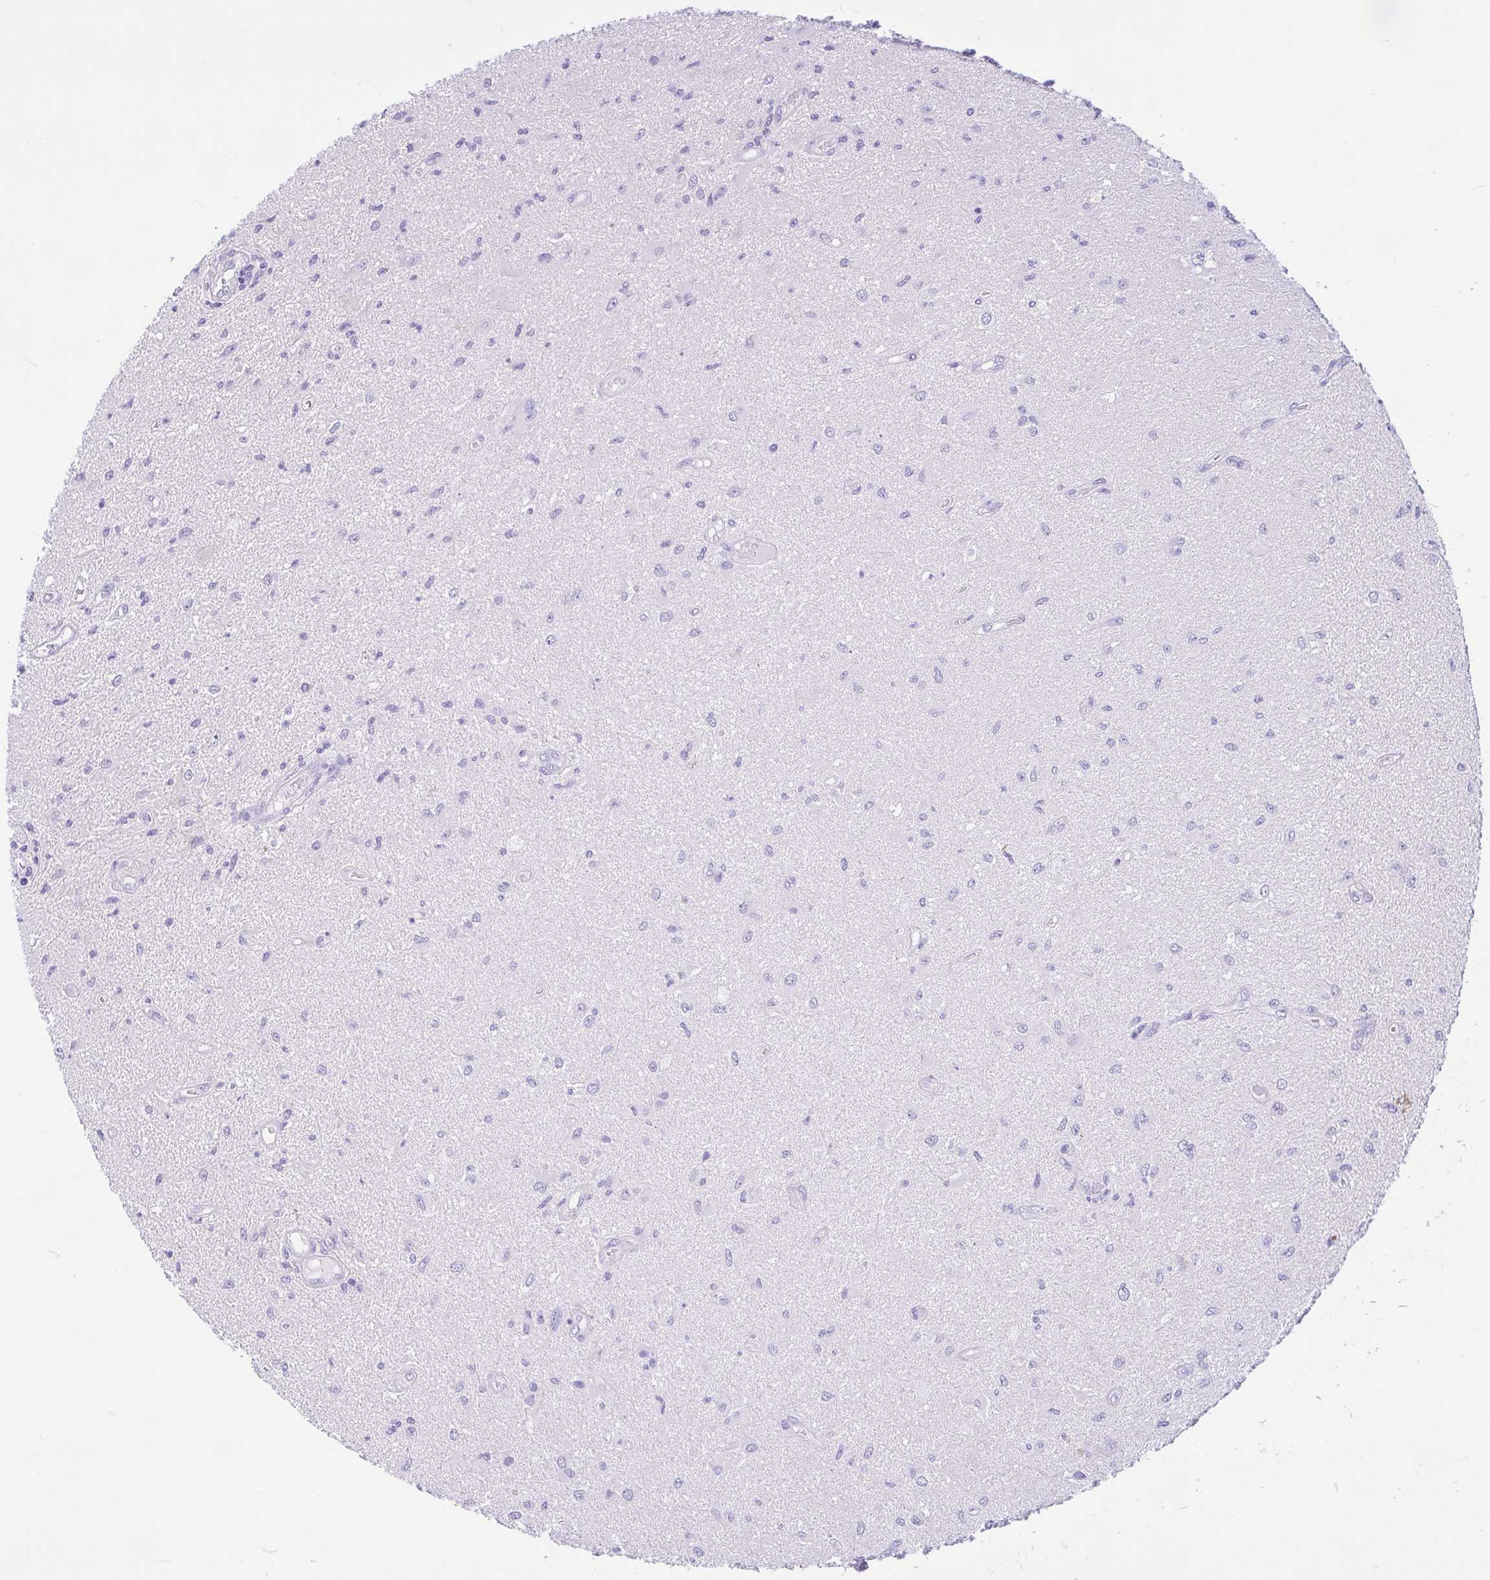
{"staining": {"intensity": "negative", "quantity": "none", "location": "none"}, "tissue": "glioma", "cell_type": "Tumor cells", "image_type": "cancer", "snomed": [{"axis": "morphology", "description": "Glioma, malignant, High grade"}, {"axis": "topography", "description": "Brain"}], "caption": "Human glioma stained for a protein using IHC exhibits no staining in tumor cells.", "gene": "OR4N4", "patient": {"sex": "male", "age": 67}}